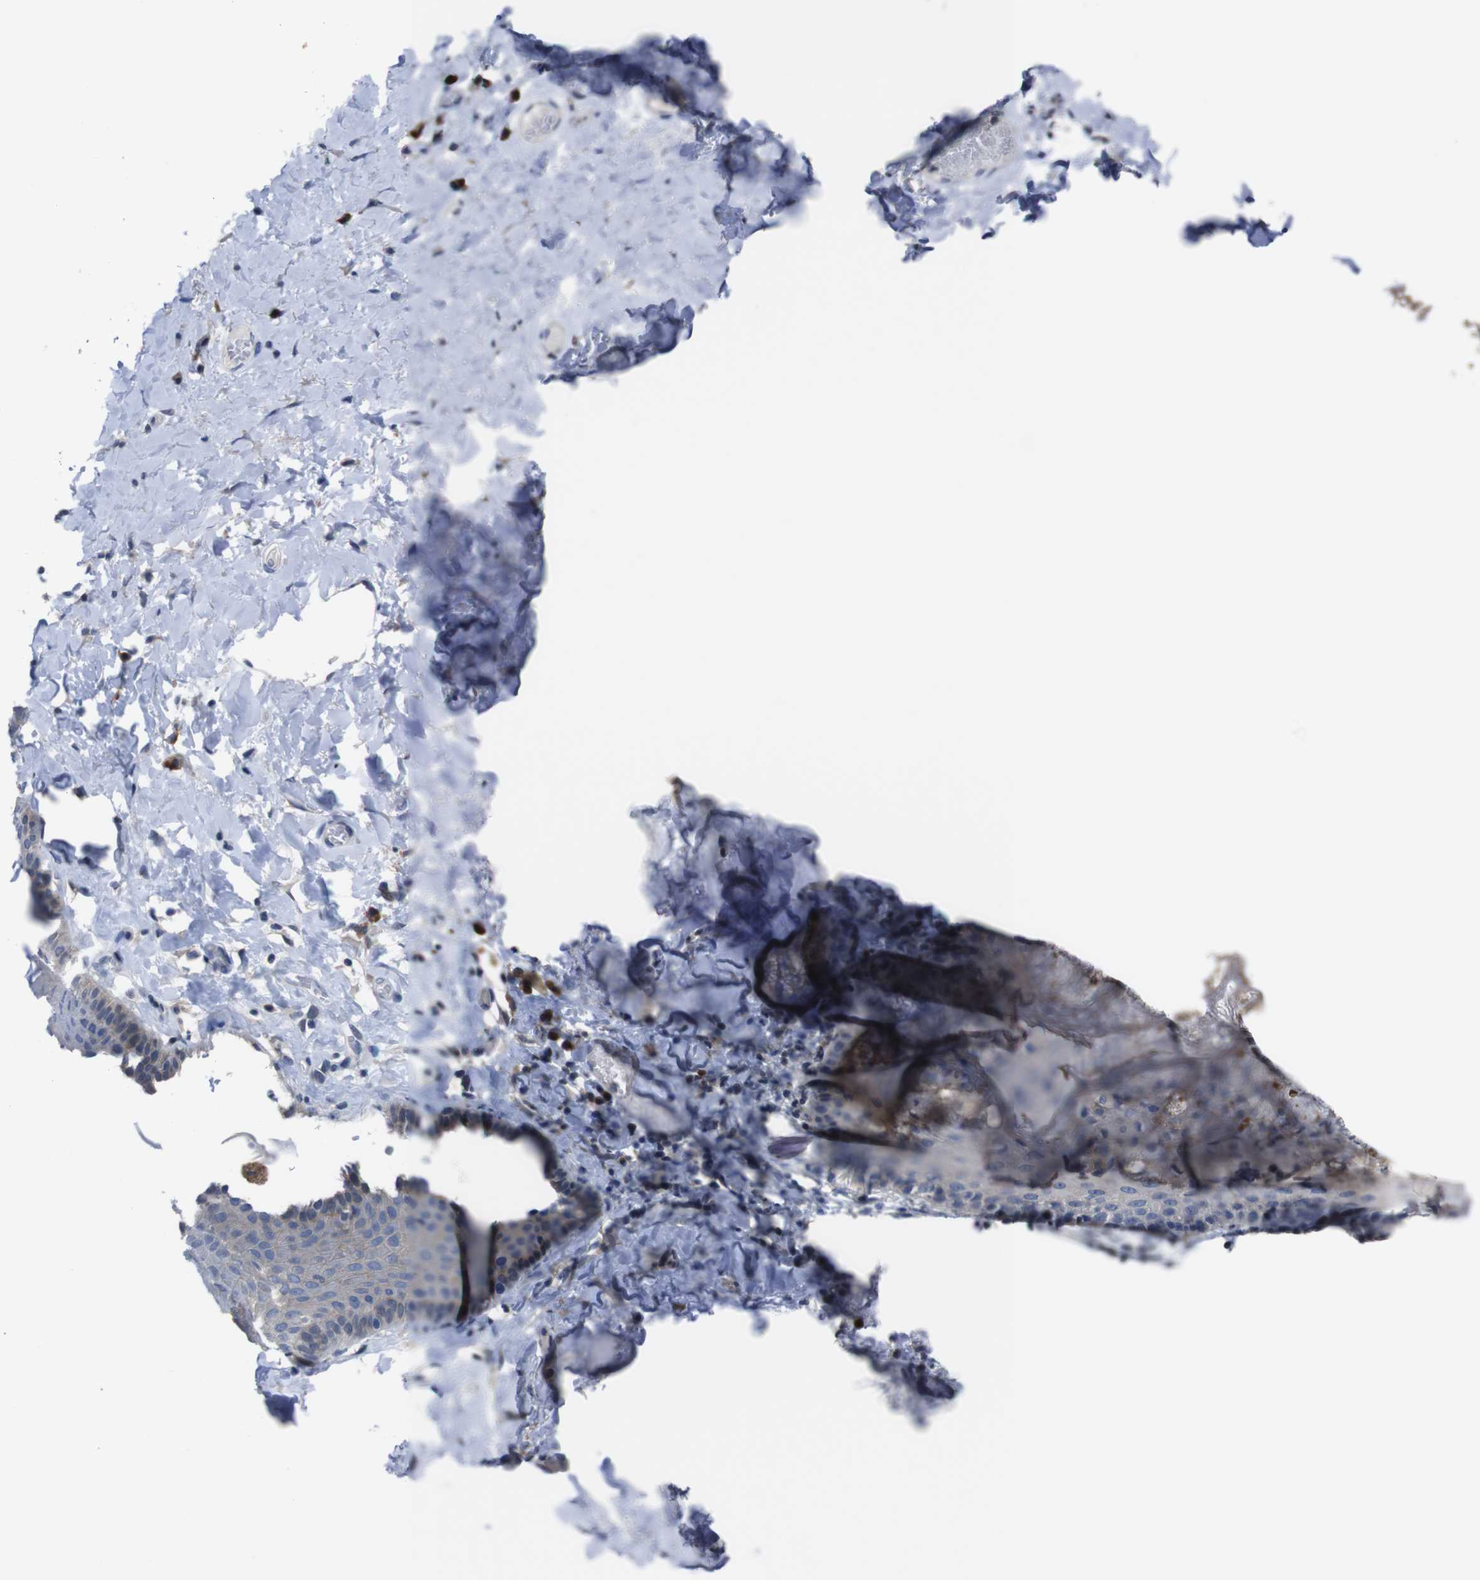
{"staining": {"intensity": "weak", "quantity": "25%-75%", "location": "cytoplasmic/membranous"}, "tissue": "skin", "cell_type": "Epidermal cells", "image_type": "normal", "snomed": [{"axis": "morphology", "description": "Normal tissue, NOS"}, {"axis": "topography", "description": "Anal"}], "caption": "Protein expression analysis of benign human skin reveals weak cytoplasmic/membranous positivity in approximately 25%-75% of epidermal cells. Ihc stains the protein of interest in brown and the nuclei are stained blue.", "gene": "SEMA4B", "patient": {"sex": "male", "age": 69}}